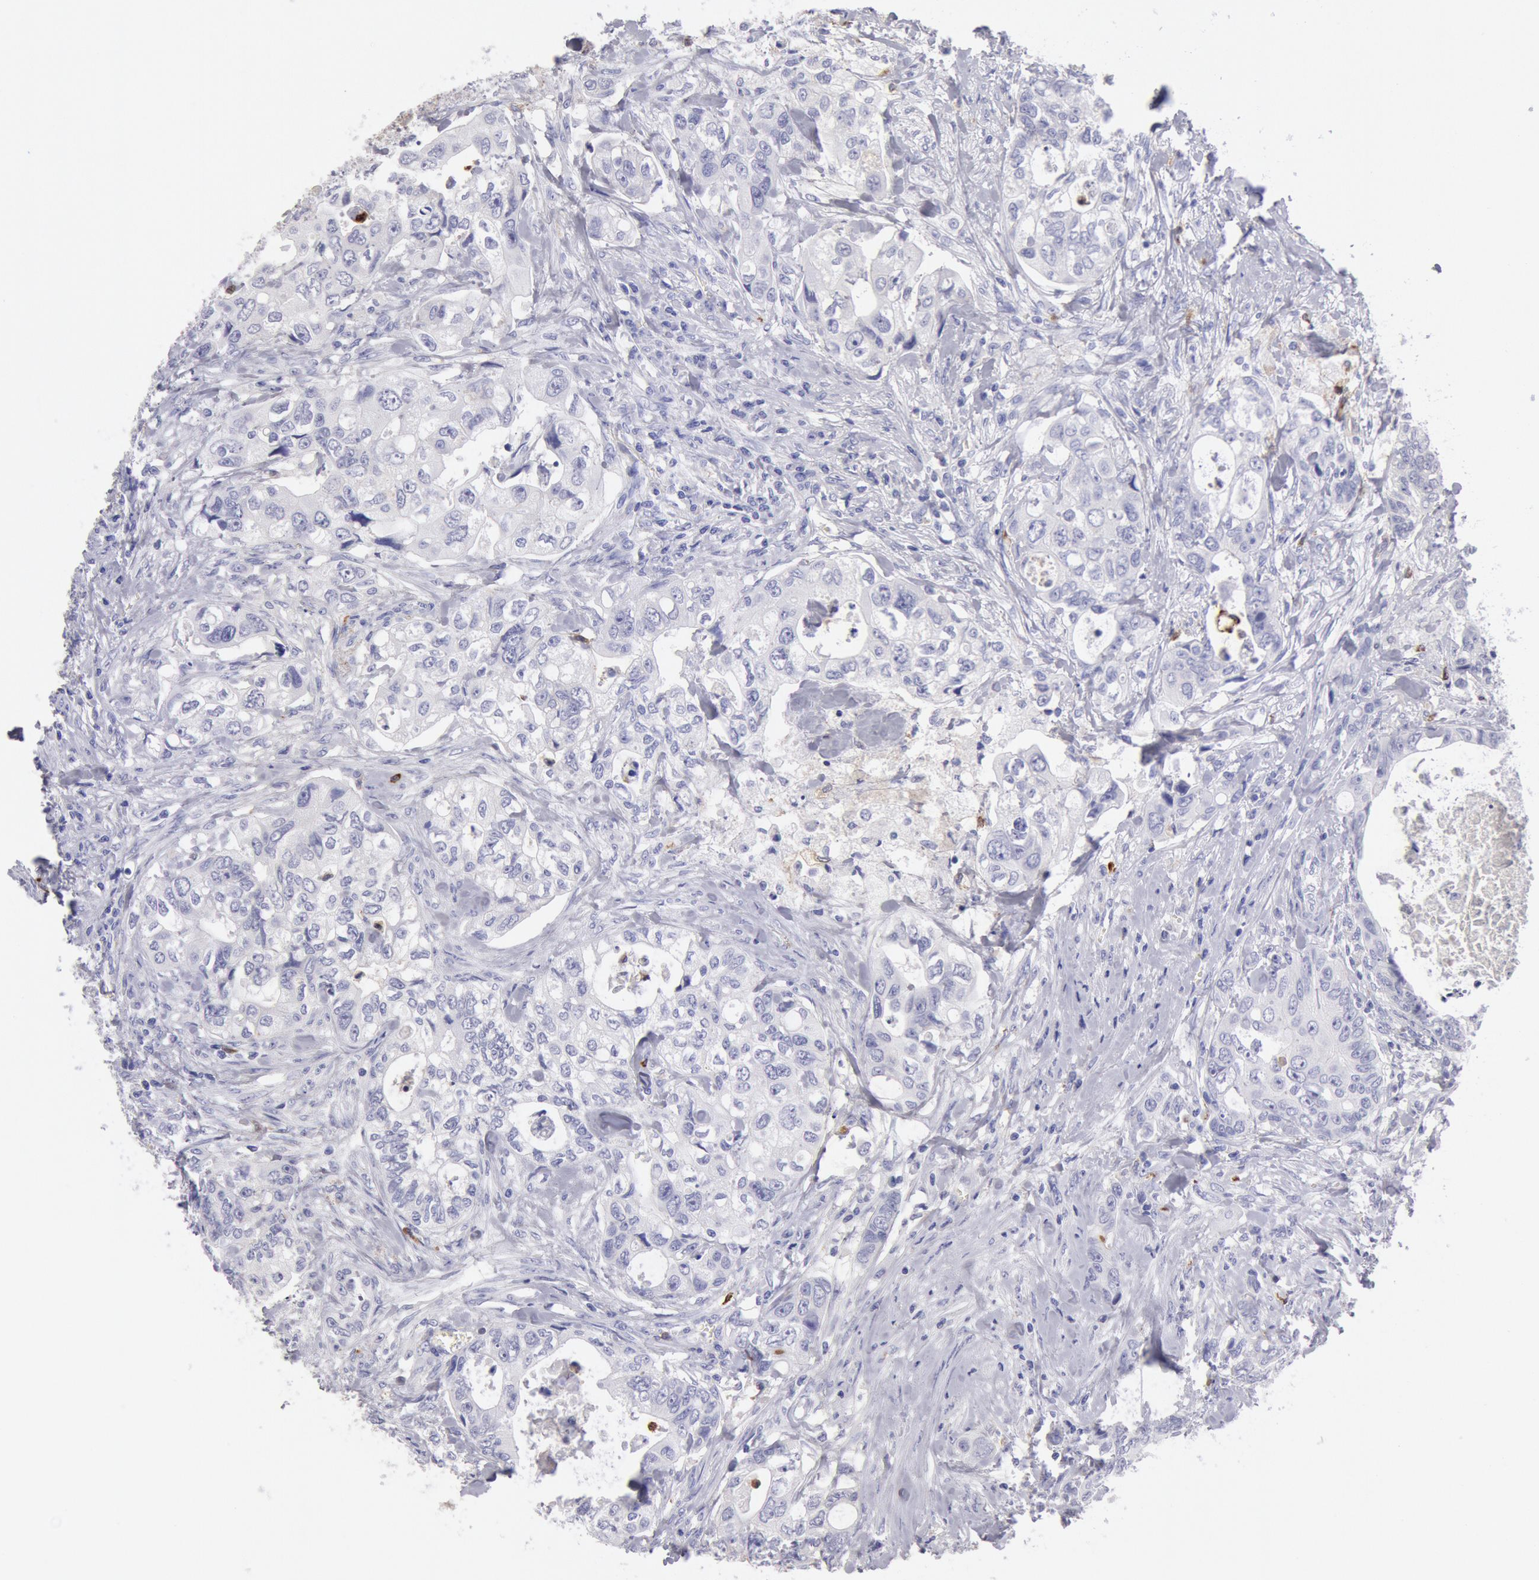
{"staining": {"intensity": "negative", "quantity": "none", "location": "none"}, "tissue": "colorectal cancer", "cell_type": "Tumor cells", "image_type": "cancer", "snomed": [{"axis": "morphology", "description": "Adenocarcinoma, NOS"}, {"axis": "topography", "description": "Rectum"}], "caption": "Immunohistochemistry micrograph of neoplastic tissue: human colorectal cancer (adenocarcinoma) stained with DAB exhibits no significant protein staining in tumor cells.", "gene": "FCN1", "patient": {"sex": "female", "age": 57}}